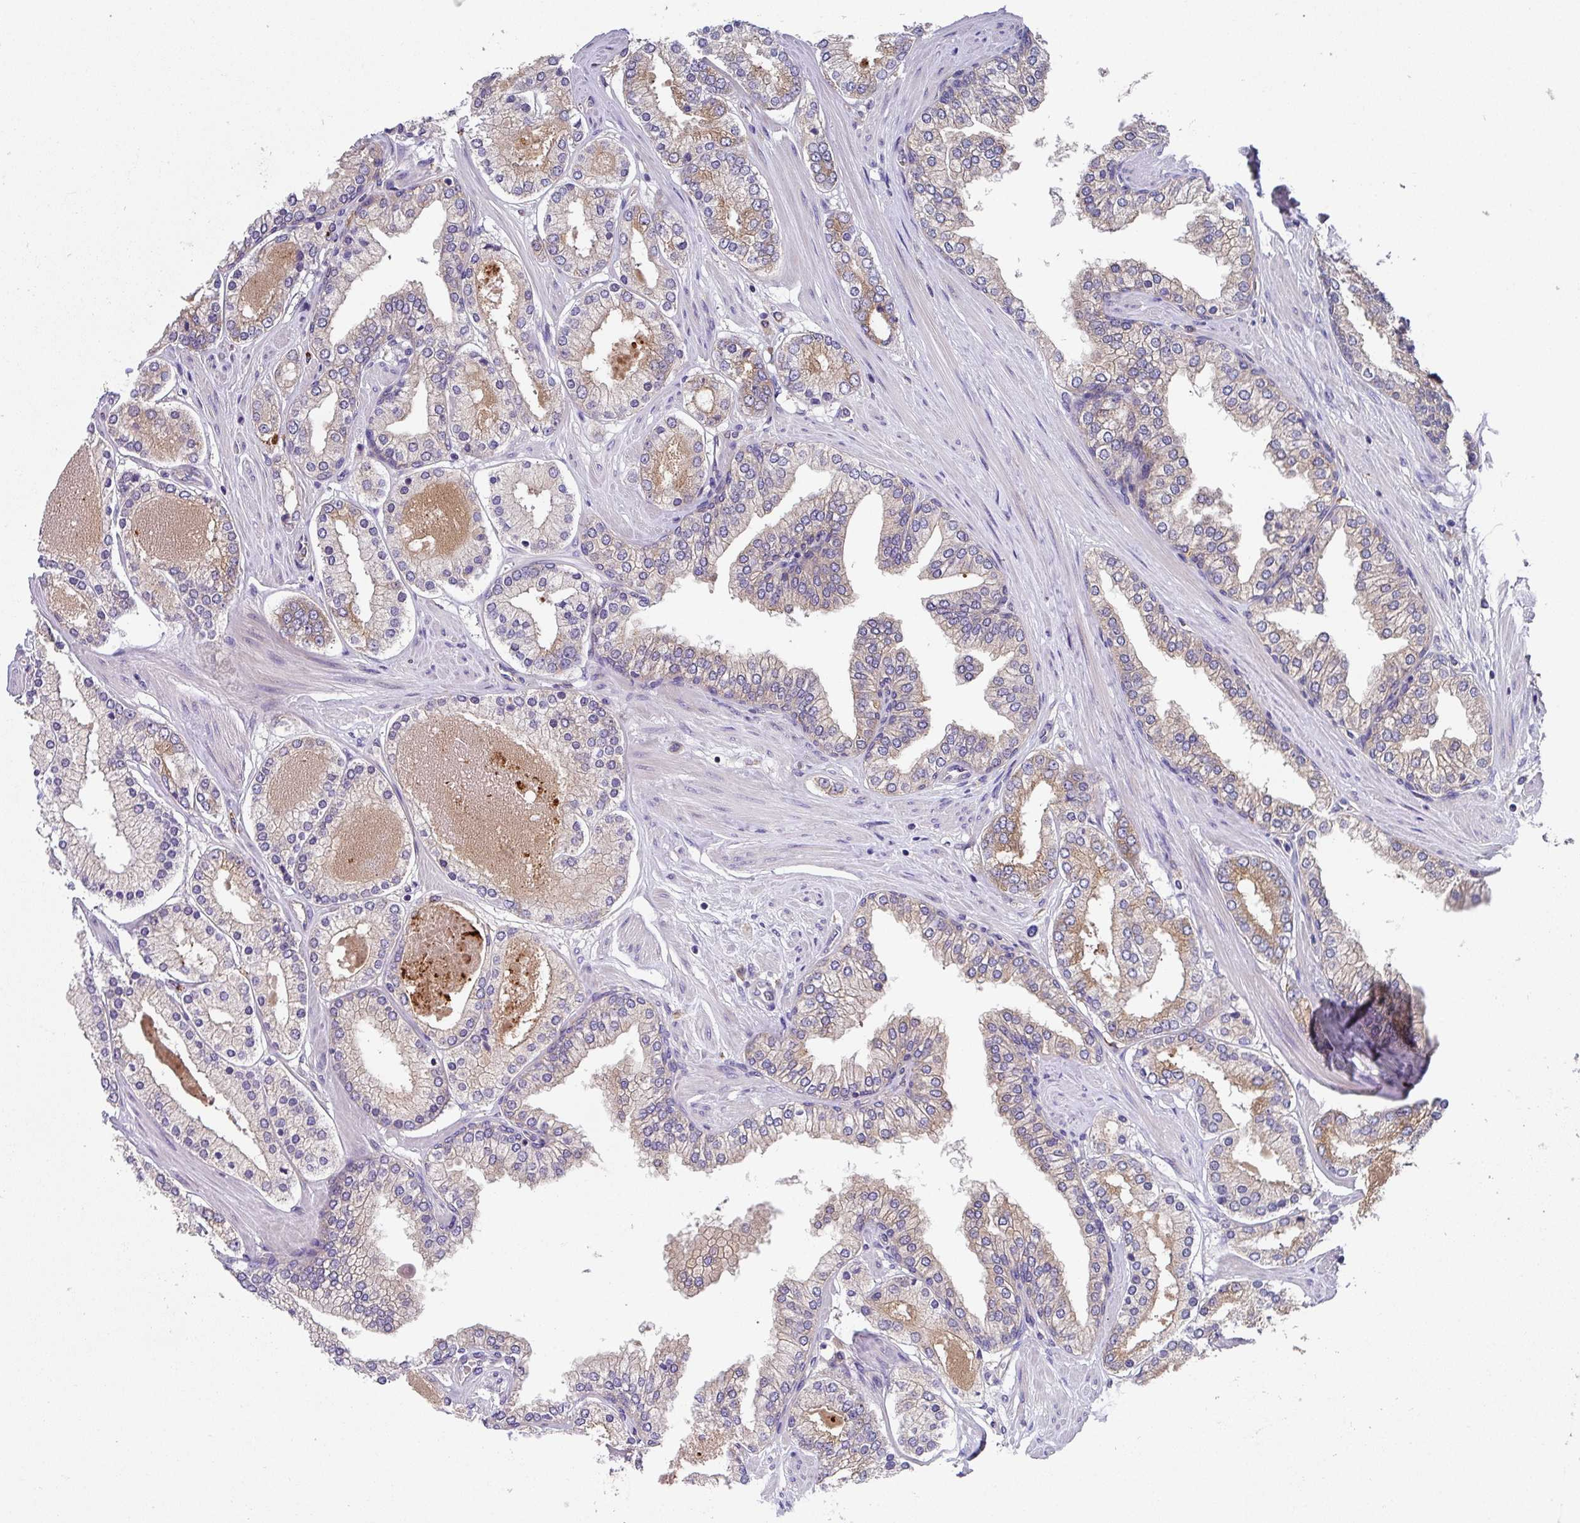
{"staining": {"intensity": "weak", "quantity": "<25%", "location": "cytoplasmic/membranous"}, "tissue": "prostate cancer", "cell_type": "Tumor cells", "image_type": "cancer", "snomed": [{"axis": "morphology", "description": "Adenocarcinoma, Low grade"}, {"axis": "topography", "description": "Prostate"}], "caption": "Immunohistochemistry micrograph of neoplastic tissue: human prostate cancer (low-grade adenocarcinoma) stained with DAB shows no significant protein staining in tumor cells. (IHC, brightfield microscopy, high magnification).", "gene": "EIF4B", "patient": {"sex": "male", "age": 42}}